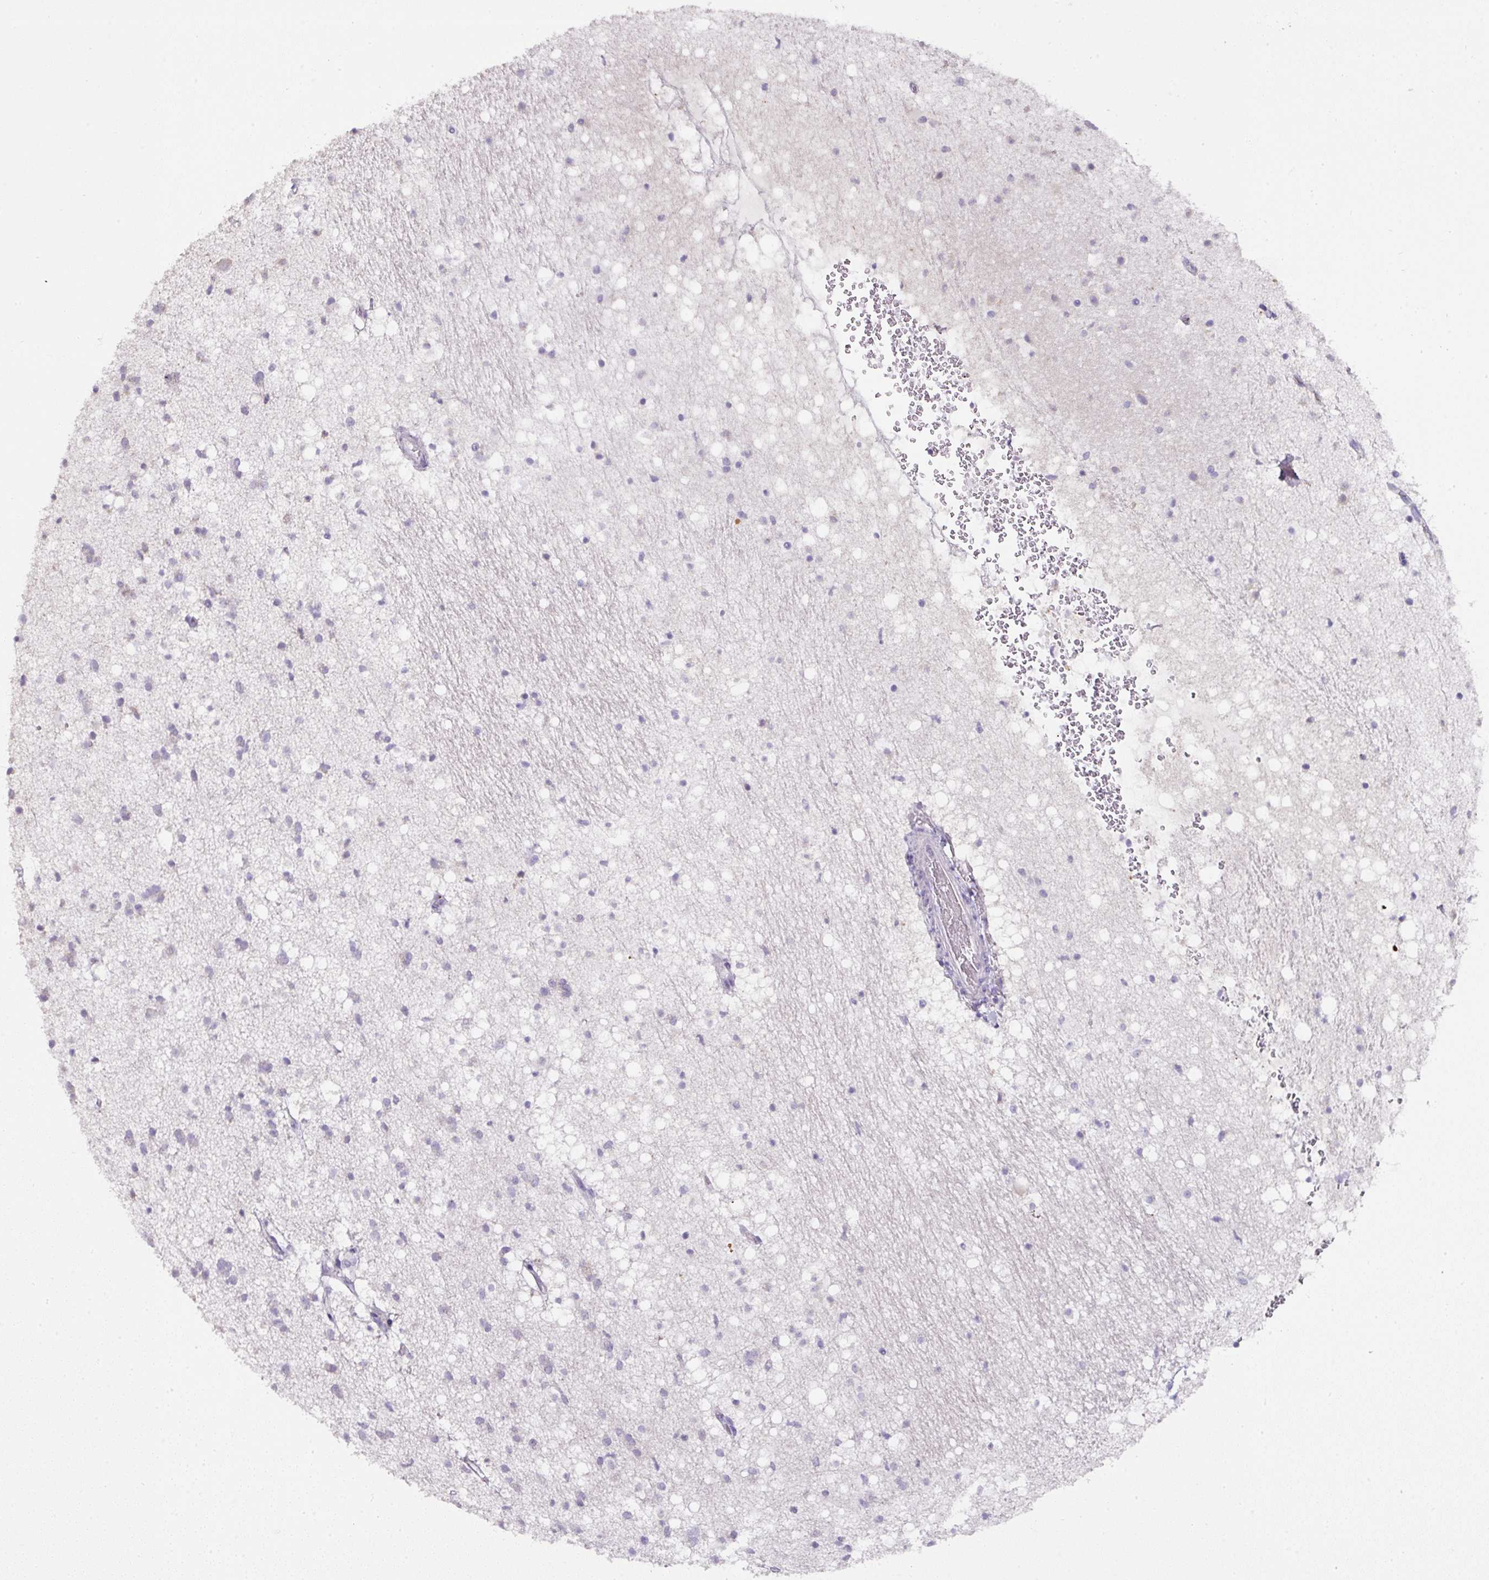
{"staining": {"intensity": "negative", "quantity": "none", "location": "none"}, "tissue": "caudate", "cell_type": "Glial cells", "image_type": "normal", "snomed": [{"axis": "morphology", "description": "Normal tissue, NOS"}, {"axis": "topography", "description": "Lateral ventricle wall"}], "caption": "This is an immunohistochemistry histopathology image of unremarkable human caudate. There is no staining in glial cells.", "gene": "CCZ1B", "patient": {"sex": "male", "age": 37}}